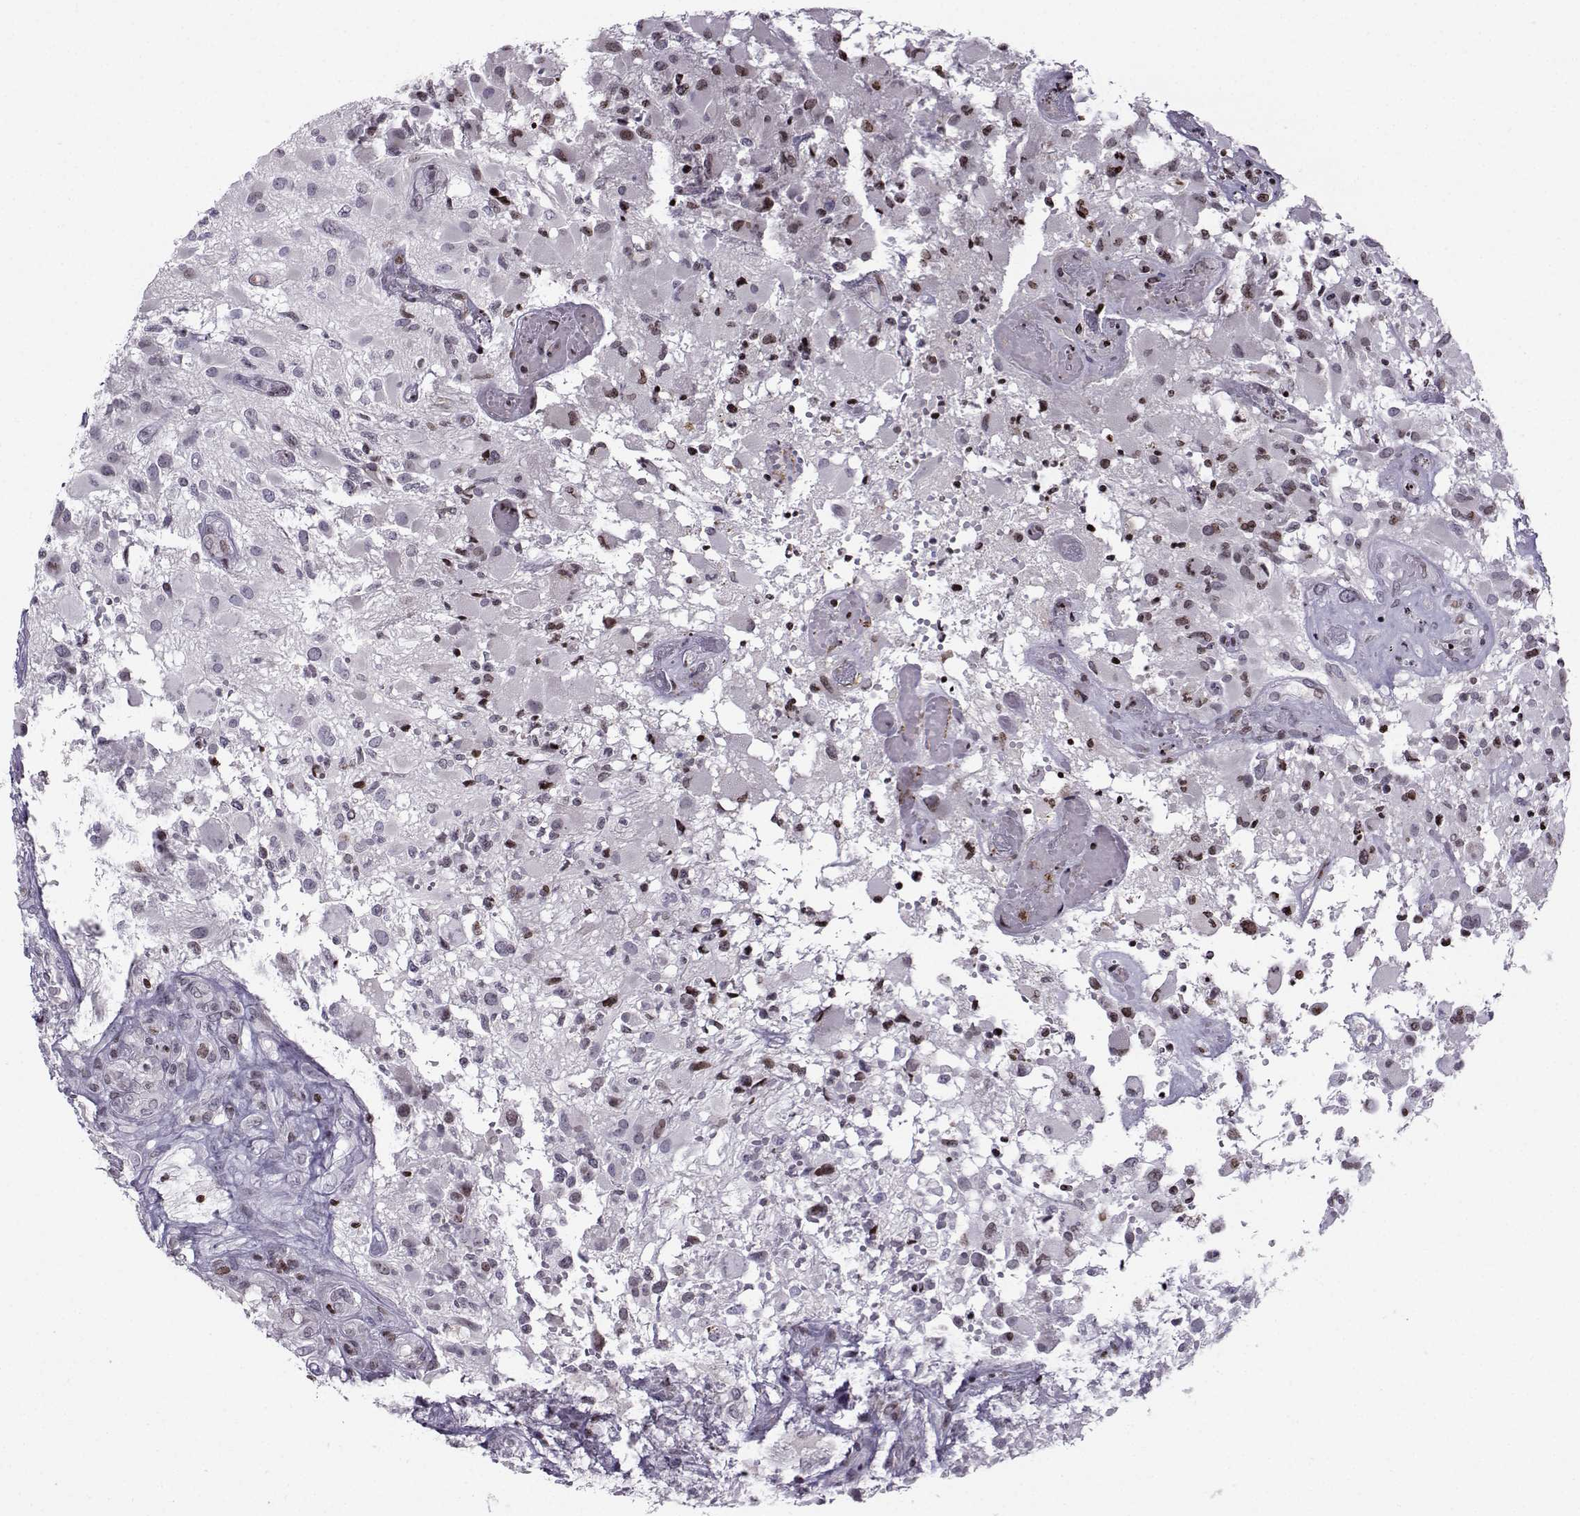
{"staining": {"intensity": "negative", "quantity": "none", "location": "none"}, "tissue": "glioma", "cell_type": "Tumor cells", "image_type": "cancer", "snomed": [{"axis": "morphology", "description": "Glioma, malignant, High grade"}, {"axis": "topography", "description": "Brain"}], "caption": "Immunohistochemistry image of neoplastic tissue: human malignant glioma (high-grade) stained with DAB (3,3'-diaminobenzidine) exhibits no significant protein positivity in tumor cells. (DAB immunohistochemistry with hematoxylin counter stain).", "gene": "ZNF19", "patient": {"sex": "female", "age": 63}}